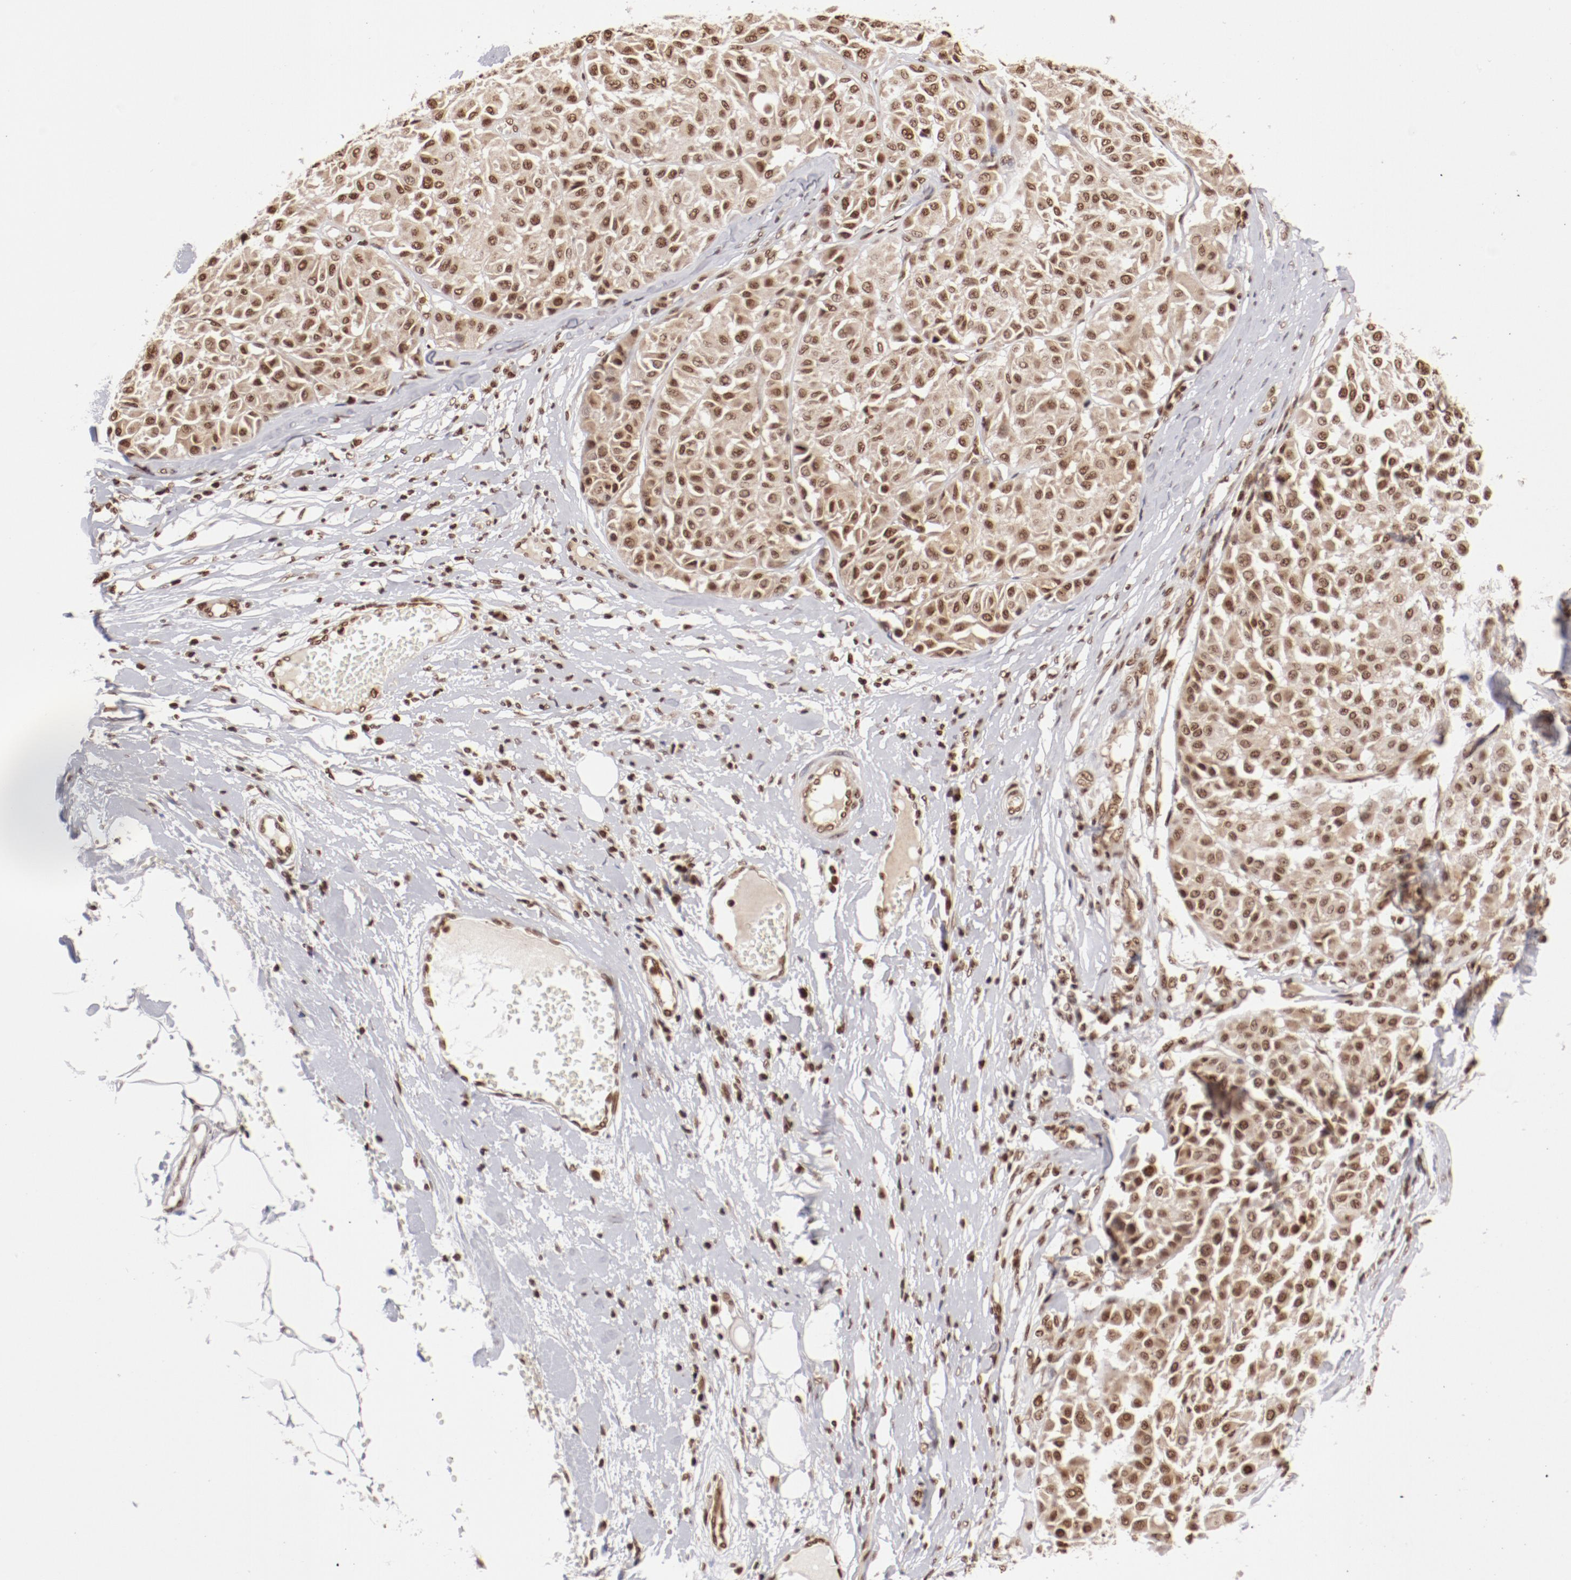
{"staining": {"intensity": "moderate", "quantity": ">75%", "location": "nuclear"}, "tissue": "melanoma", "cell_type": "Tumor cells", "image_type": "cancer", "snomed": [{"axis": "morphology", "description": "Malignant melanoma, Metastatic site"}, {"axis": "topography", "description": "Soft tissue"}], "caption": "Human melanoma stained with a brown dye shows moderate nuclear positive expression in approximately >75% of tumor cells.", "gene": "ABL2", "patient": {"sex": "male", "age": 41}}